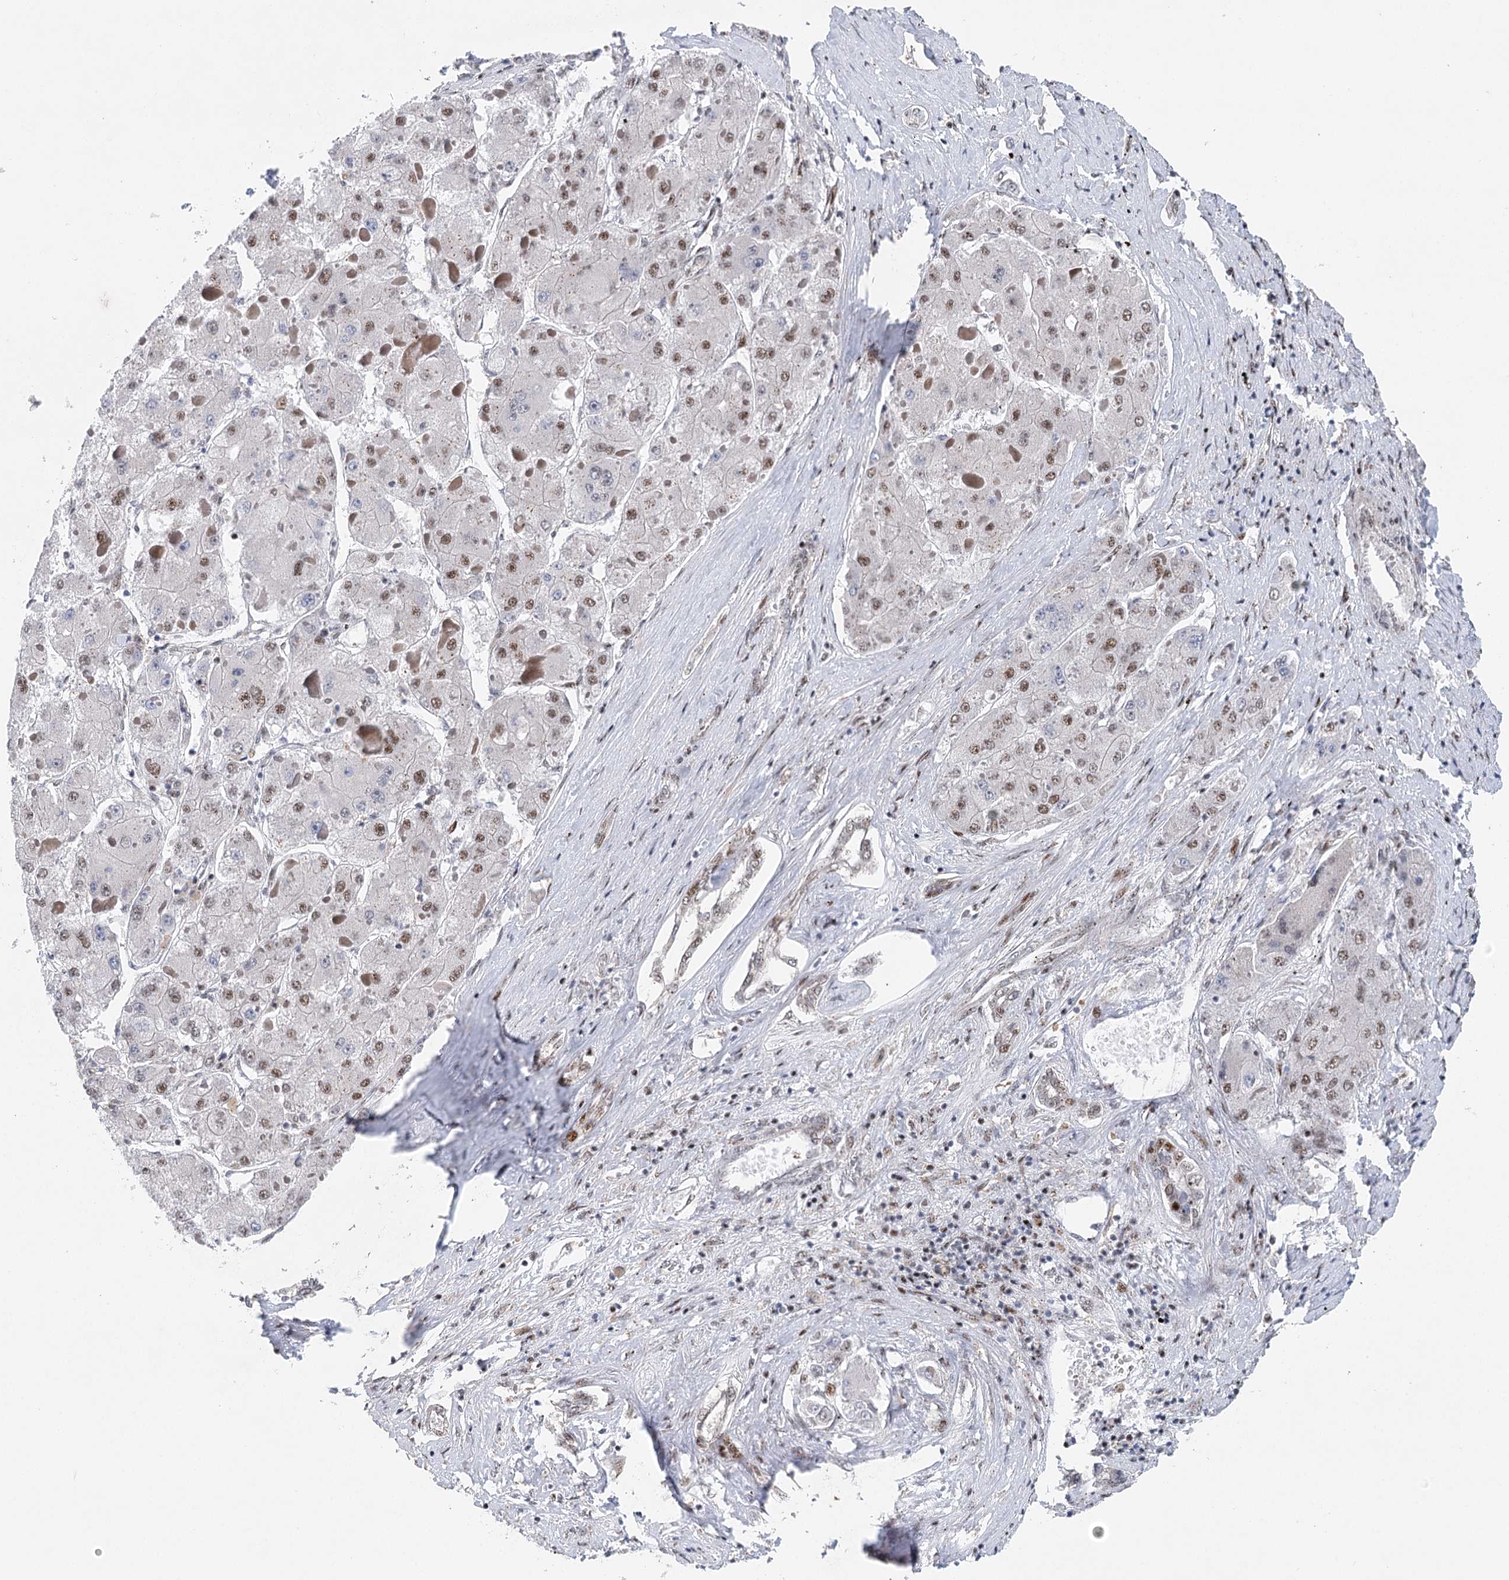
{"staining": {"intensity": "moderate", "quantity": "25%-75%", "location": "nuclear"}, "tissue": "liver cancer", "cell_type": "Tumor cells", "image_type": "cancer", "snomed": [{"axis": "morphology", "description": "Carcinoma, Hepatocellular, NOS"}, {"axis": "topography", "description": "Liver"}], "caption": "High-power microscopy captured an immunohistochemistry (IHC) histopathology image of hepatocellular carcinoma (liver), revealing moderate nuclear positivity in about 25%-75% of tumor cells.", "gene": "CAMTA1", "patient": {"sex": "female", "age": 73}}